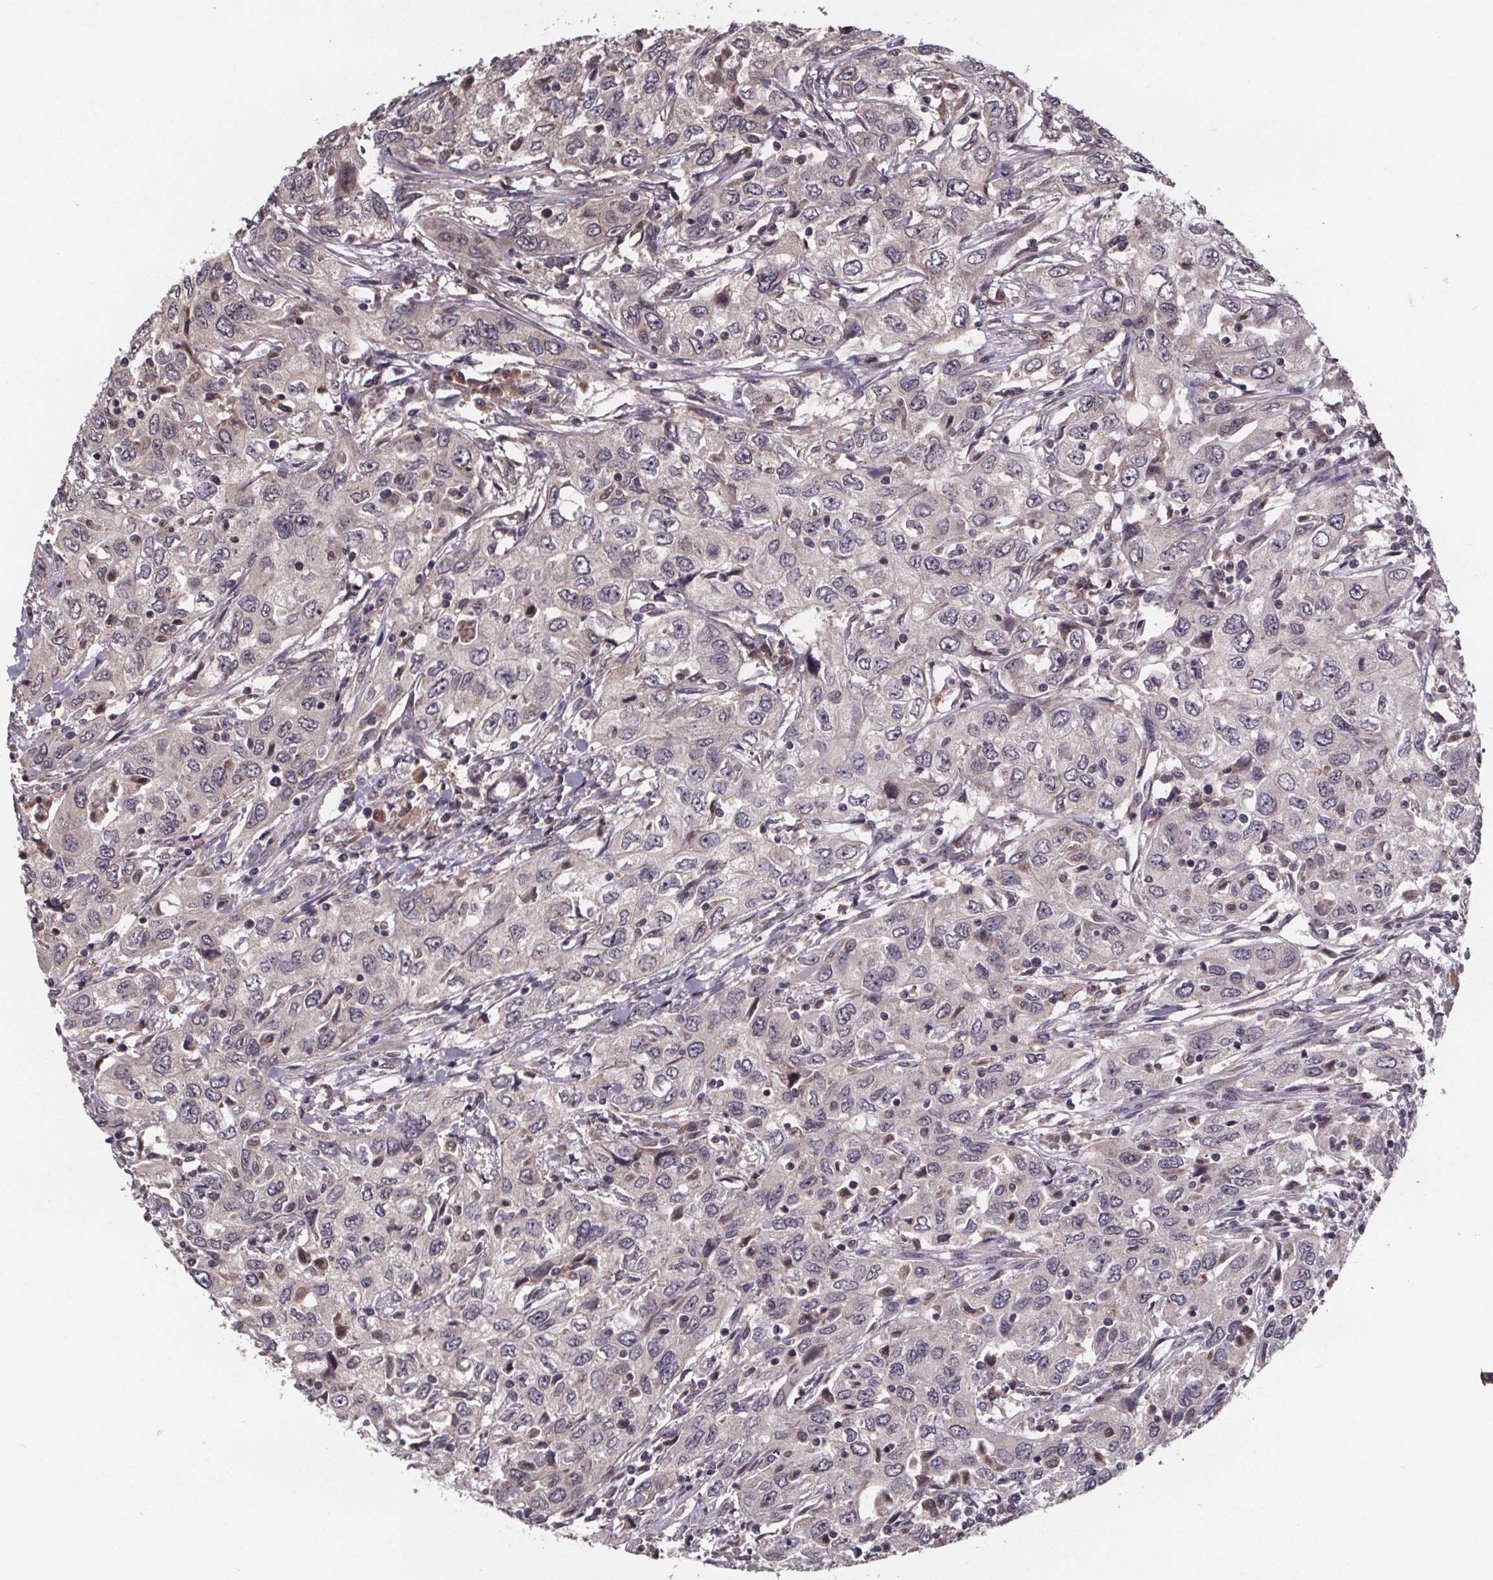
{"staining": {"intensity": "negative", "quantity": "none", "location": "none"}, "tissue": "urothelial cancer", "cell_type": "Tumor cells", "image_type": "cancer", "snomed": [{"axis": "morphology", "description": "Urothelial carcinoma, High grade"}, {"axis": "topography", "description": "Urinary bladder"}], "caption": "High-grade urothelial carcinoma was stained to show a protein in brown. There is no significant expression in tumor cells.", "gene": "SAT1", "patient": {"sex": "male", "age": 76}}